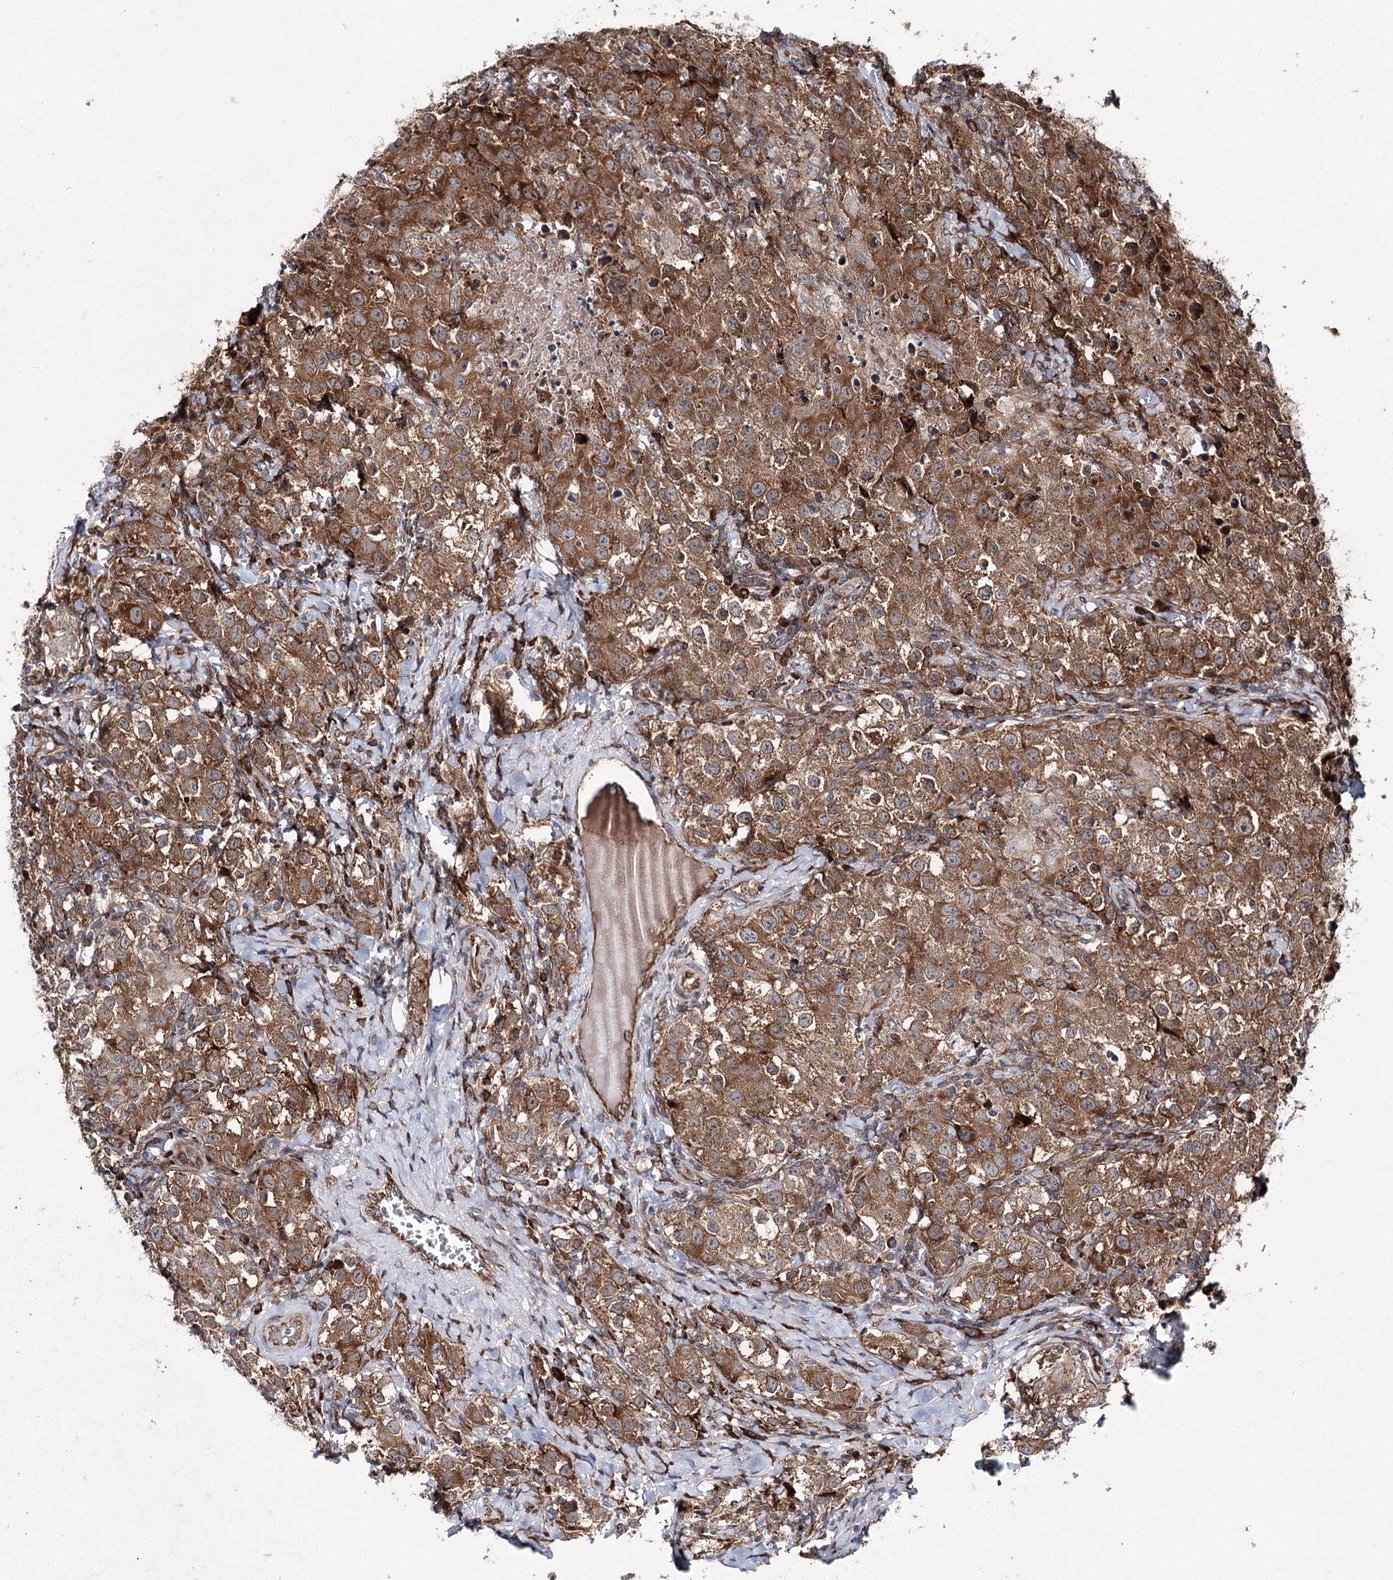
{"staining": {"intensity": "strong", "quantity": ">75%", "location": "cytoplasmic/membranous"}, "tissue": "testis cancer", "cell_type": "Tumor cells", "image_type": "cancer", "snomed": [{"axis": "morphology", "description": "Seminoma, NOS"}, {"axis": "morphology", "description": "Carcinoma, Embryonal, NOS"}, {"axis": "topography", "description": "Testis"}], "caption": "This photomicrograph demonstrates testis embryonal carcinoma stained with immunohistochemistry to label a protein in brown. The cytoplasmic/membranous of tumor cells show strong positivity for the protein. Nuclei are counter-stained blue.", "gene": "VWA2", "patient": {"sex": "male", "age": 43}}